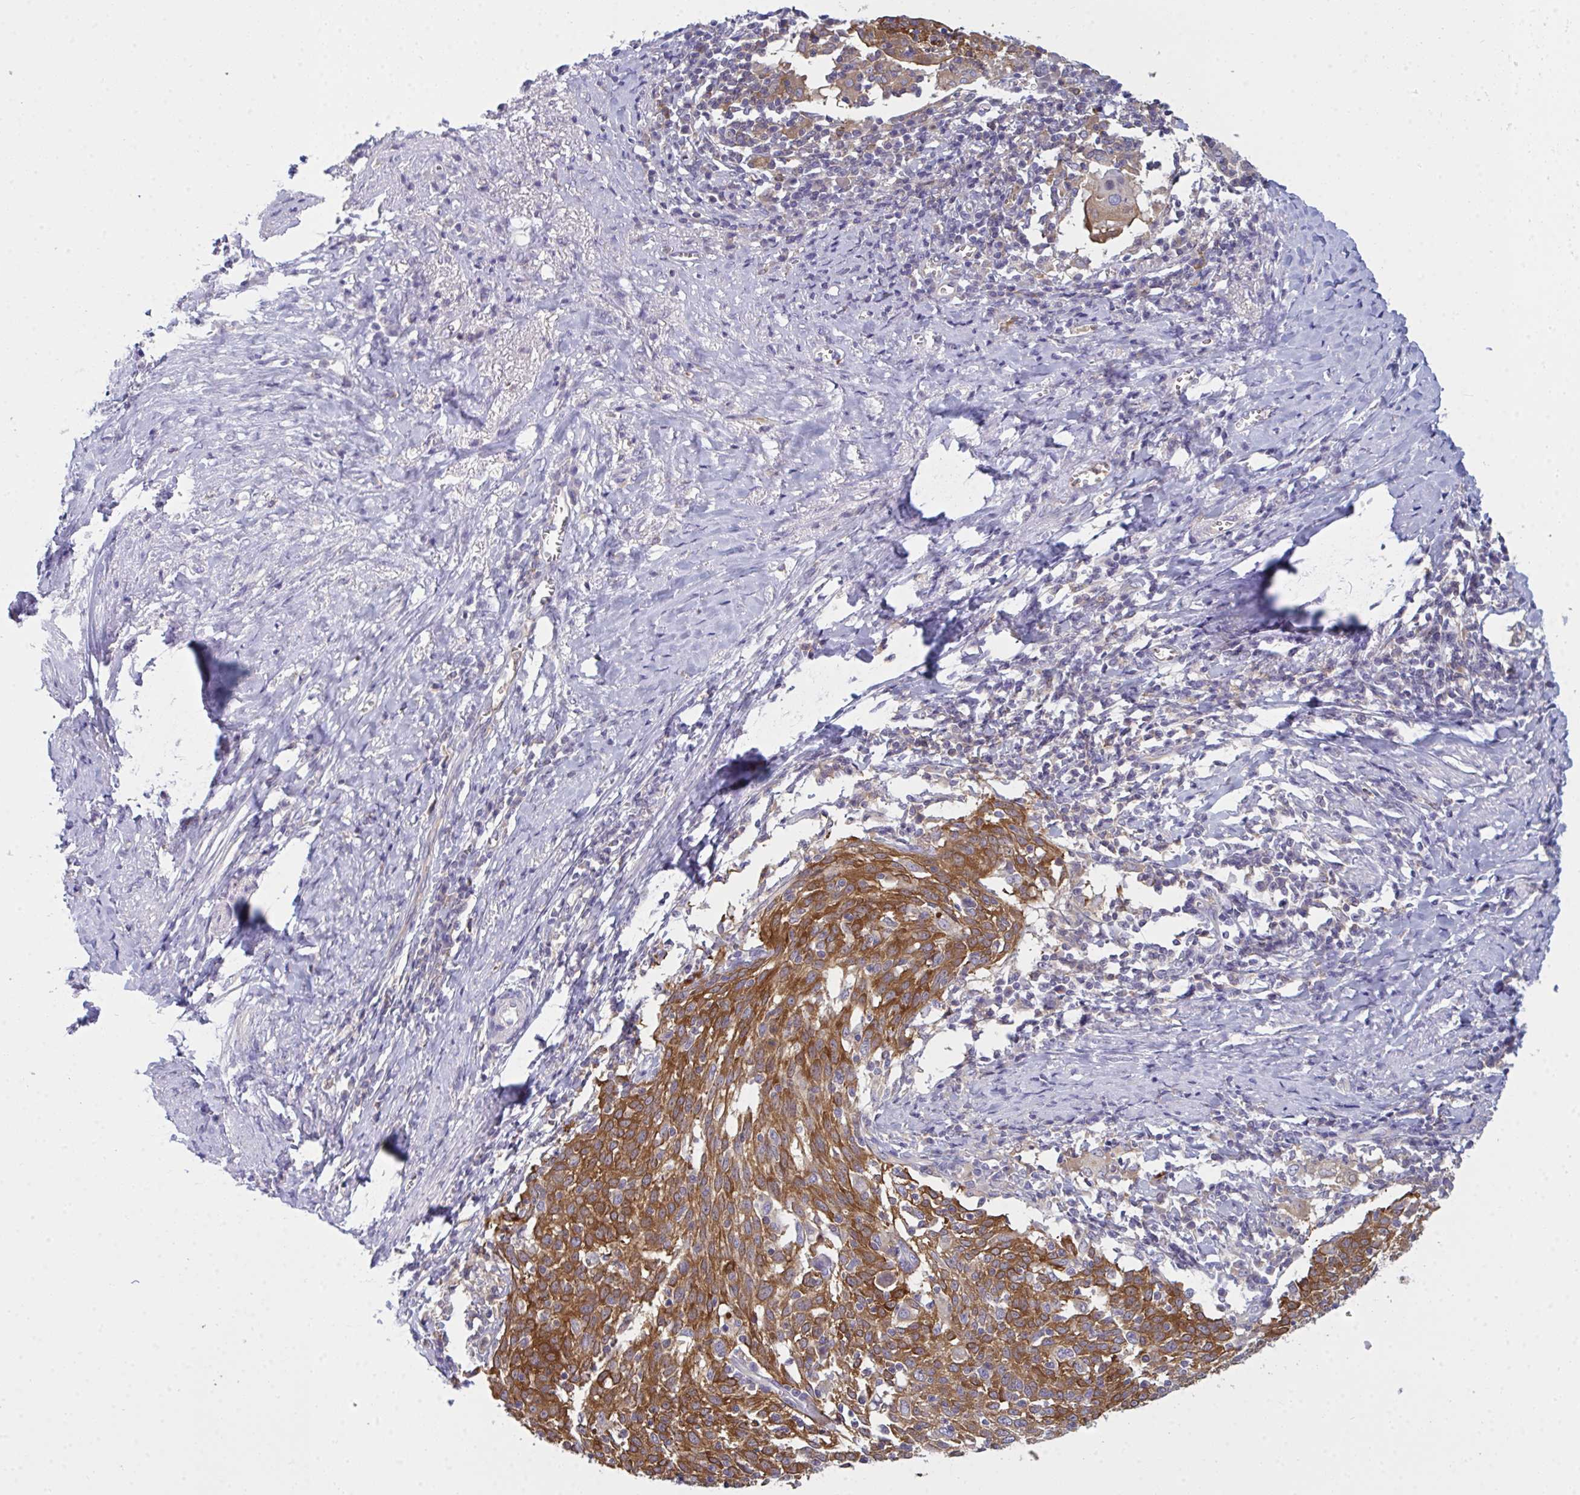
{"staining": {"intensity": "moderate", "quantity": ">75%", "location": "cytoplasmic/membranous"}, "tissue": "cervical cancer", "cell_type": "Tumor cells", "image_type": "cancer", "snomed": [{"axis": "morphology", "description": "Squamous cell carcinoma, NOS"}, {"axis": "topography", "description": "Cervix"}], "caption": "Brown immunohistochemical staining in cervical cancer (squamous cell carcinoma) exhibits moderate cytoplasmic/membranous positivity in approximately >75% of tumor cells. The staining is performed using DAB brown chromogen to label protein expression. The nuclei are counter-stained blue using hematoxylin.", "gene": "SLC30A6", "patient": {"sex": "female", "age": 52}}